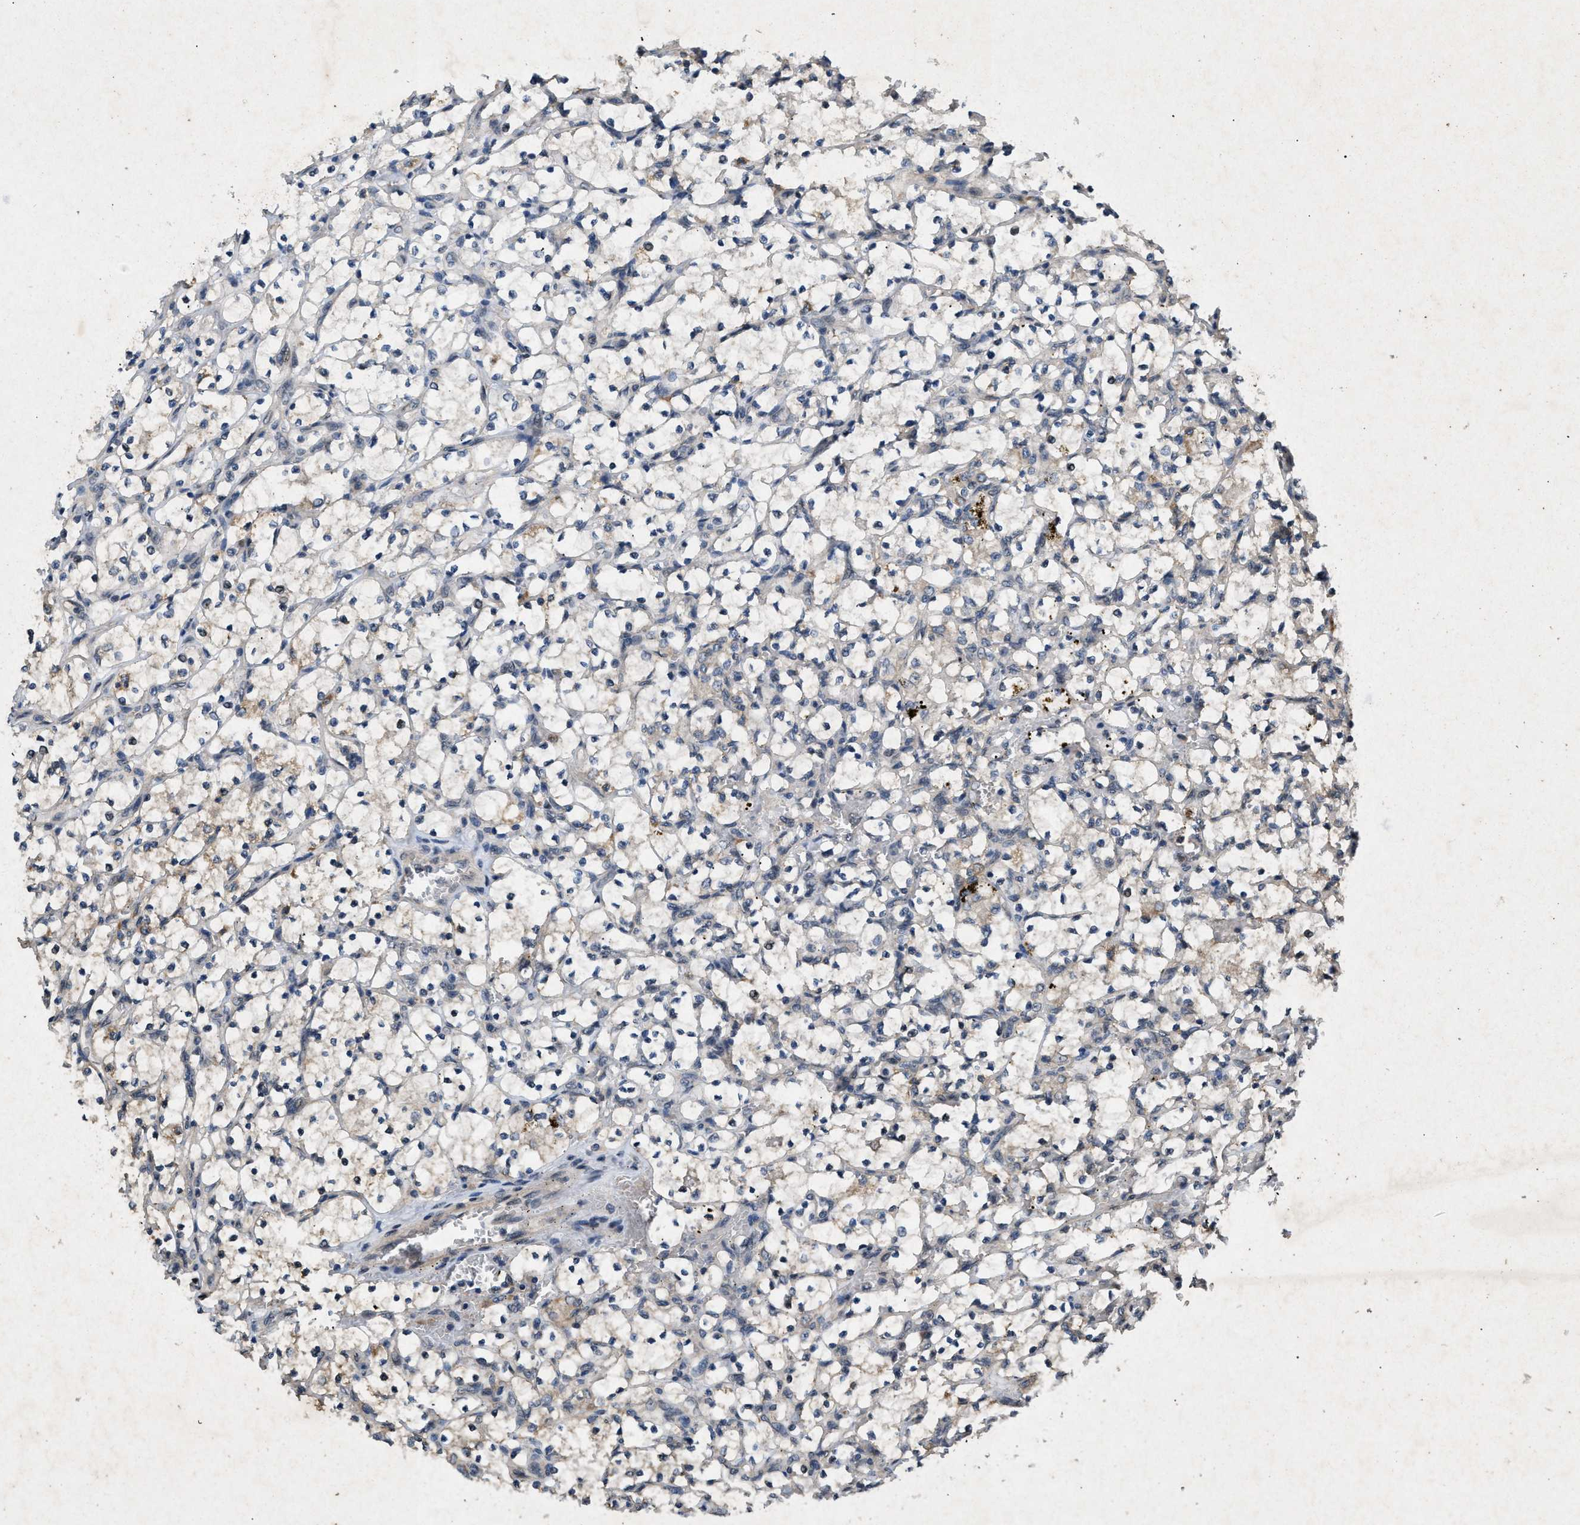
{"staining": {"intensity": "weak", "quantity": "<25%", "location": "cytoplasmic/membranous"}, "tissue": "renal cancer", "cell_type": "Tumor cells", "image_type": "cancer", "snomed": [{"axis": "morphology", "description": "Adenocarcinoma, NOS"}, {"axis": "topography", "description": "Kidney"}], "caption": "Photomicrograph shows no protein positivity in tumor cells of renal cancer (adenocarcinoma) tissue.", "gene": "PRKG2", "patient": {"sex": "female", "age": 69}}